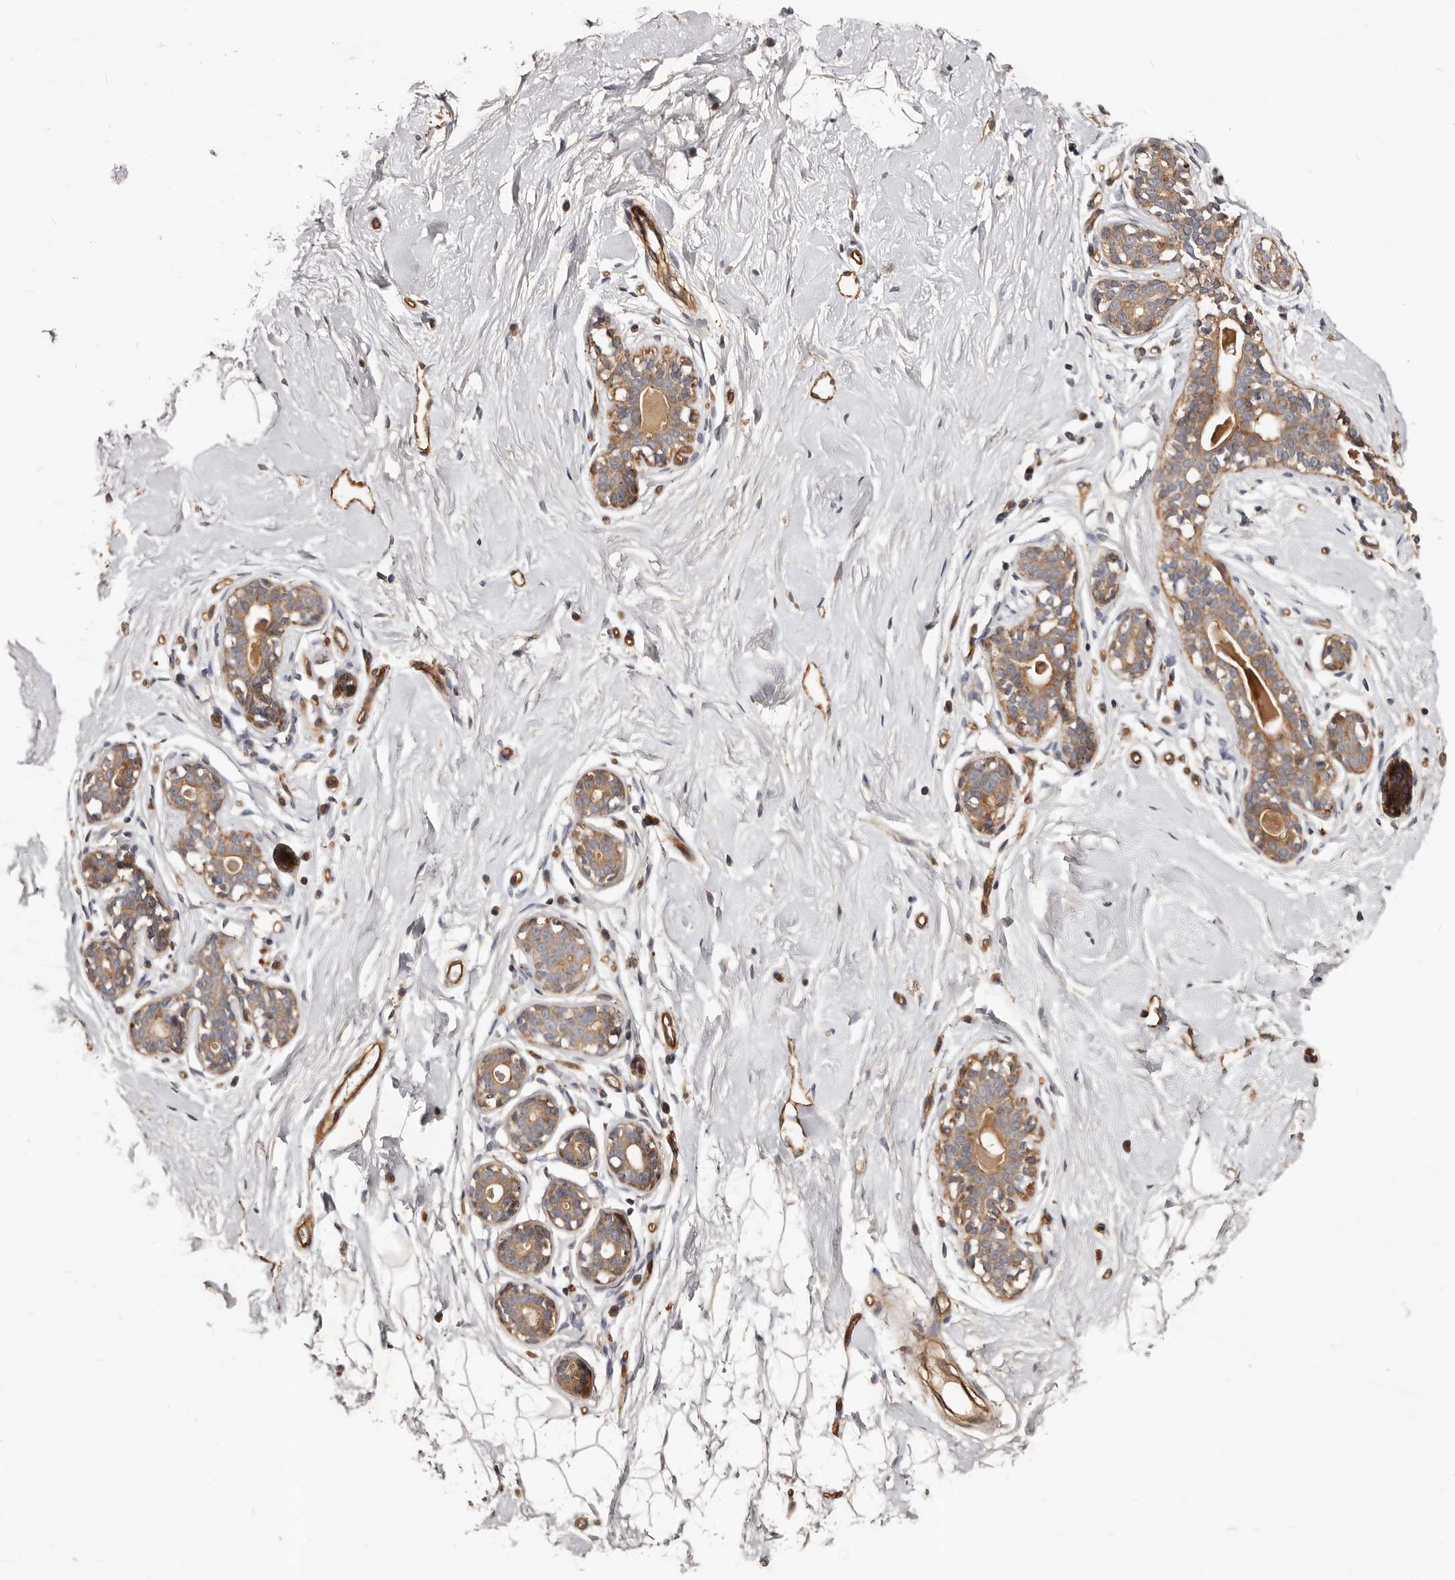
{"staining": {"intensity": "negative", "quantity": "none", "location": "none"}, "tissue": "breast", "cell_type": "Adipocytes", "image_type": "normal", "snomed": [{"axis": "morphology", "description": "Normal tissue, NOS"}, {"axis": "morphology", "description": "Adenoma, NOS"}, {"axis": "topography", "description": "Breast"}], "caption": "There is no significant staining in adipocytes of breast. Brightfield microscopy of IHC stained with DAB (3,3'-diaminobenzidine) (brown) and hematoxylin (blue), captured at high magnification.", "gene": "GTPBP1", "patient": {"sex": "female", "age": 23}}